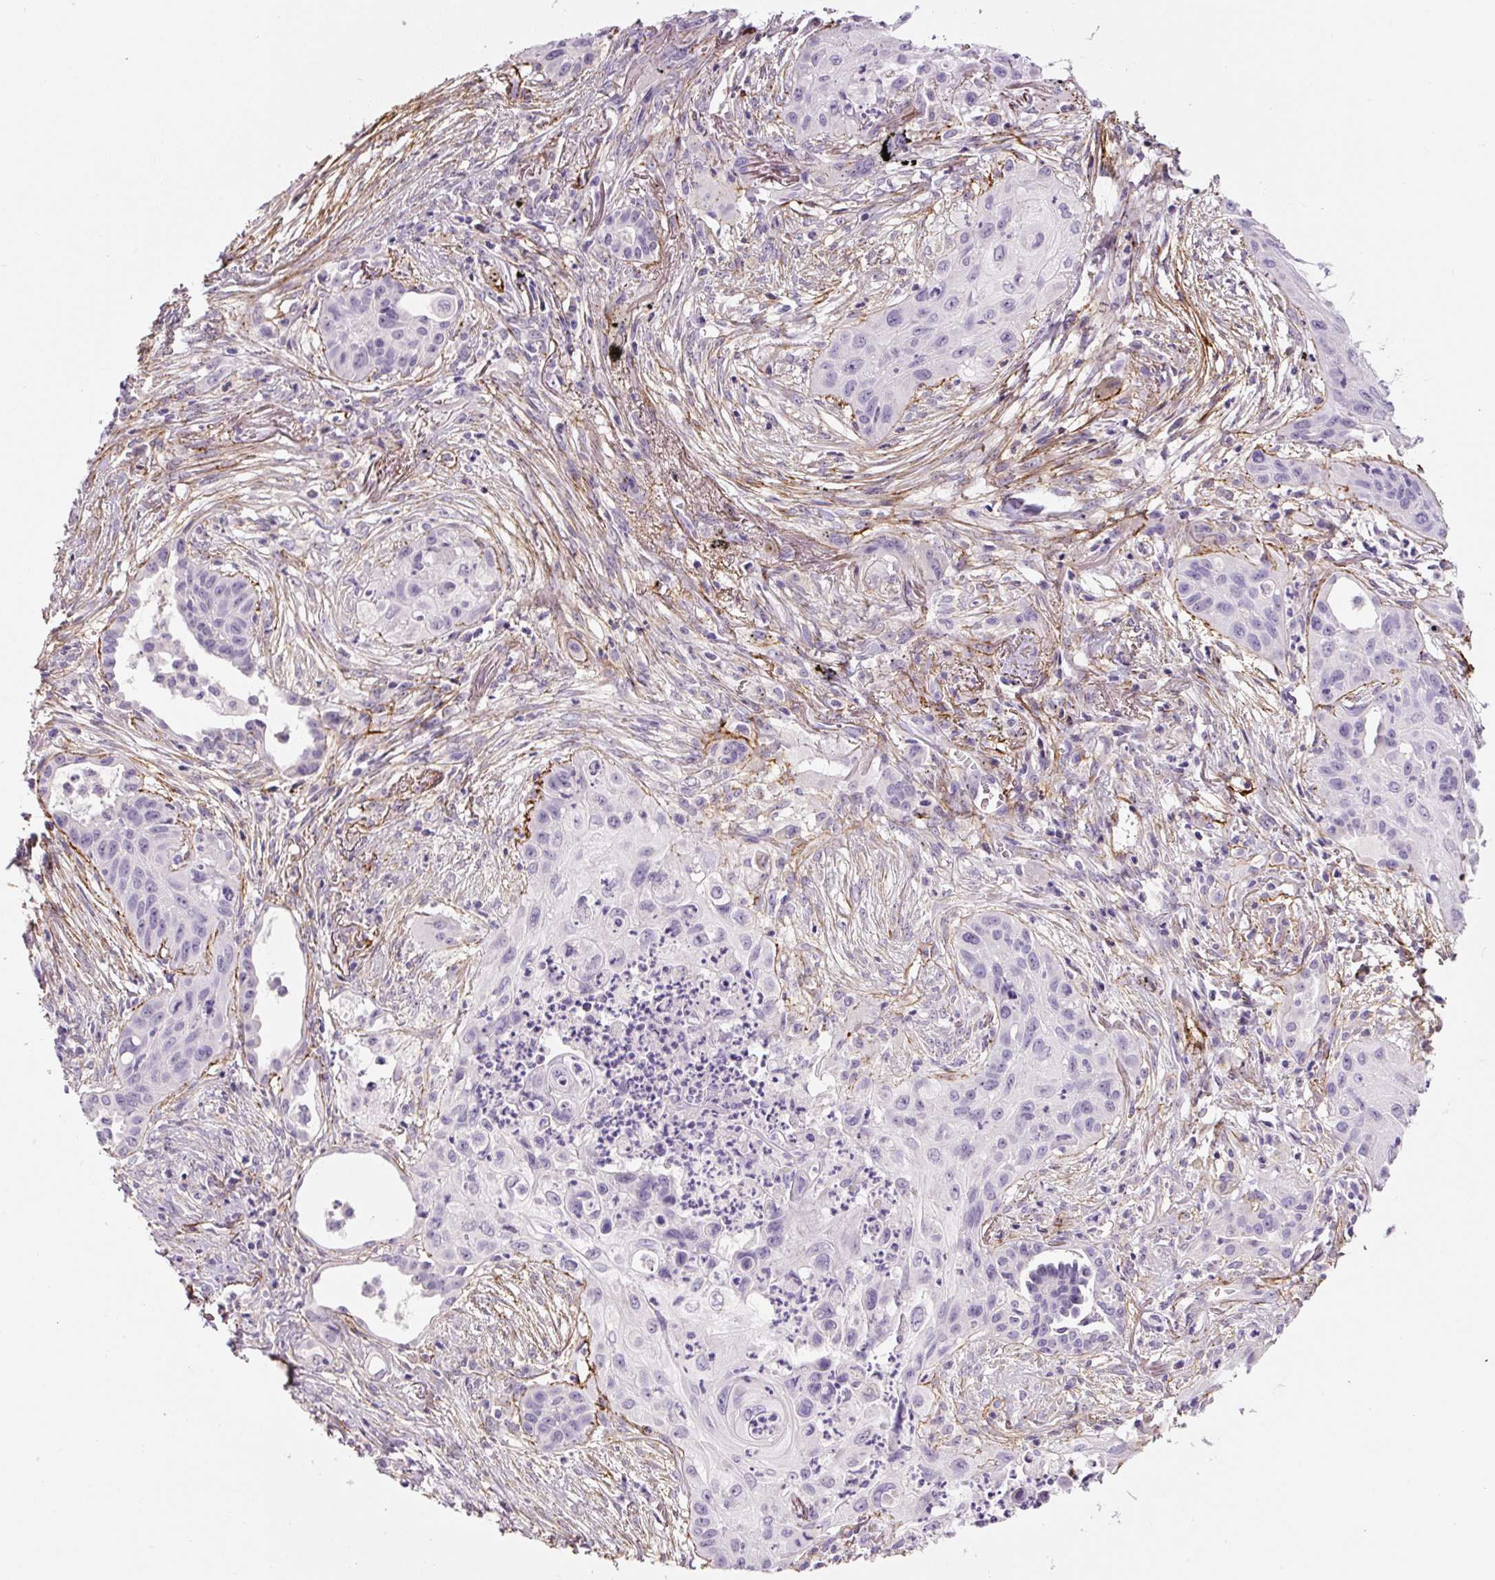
{"staining": {"intensity": "negative", "quantity": "none", "location": "none"}, "tissue": "lung cancer", "cell_type": "Tumor cells", "image_type": "cancer", "snomed": [{"axis": "morphology", "description": "Squamous cell carcinoma, NOS"}, {"axis": "topography", "description": "Lung"}], "caption": "Lung cancer (squamous cell carcinoma) stained for a protein using immunohistochemistry reveals no positivity tumor cells.", "gene": "FBN1", "patient": {"sex": "male", "age": 71}}